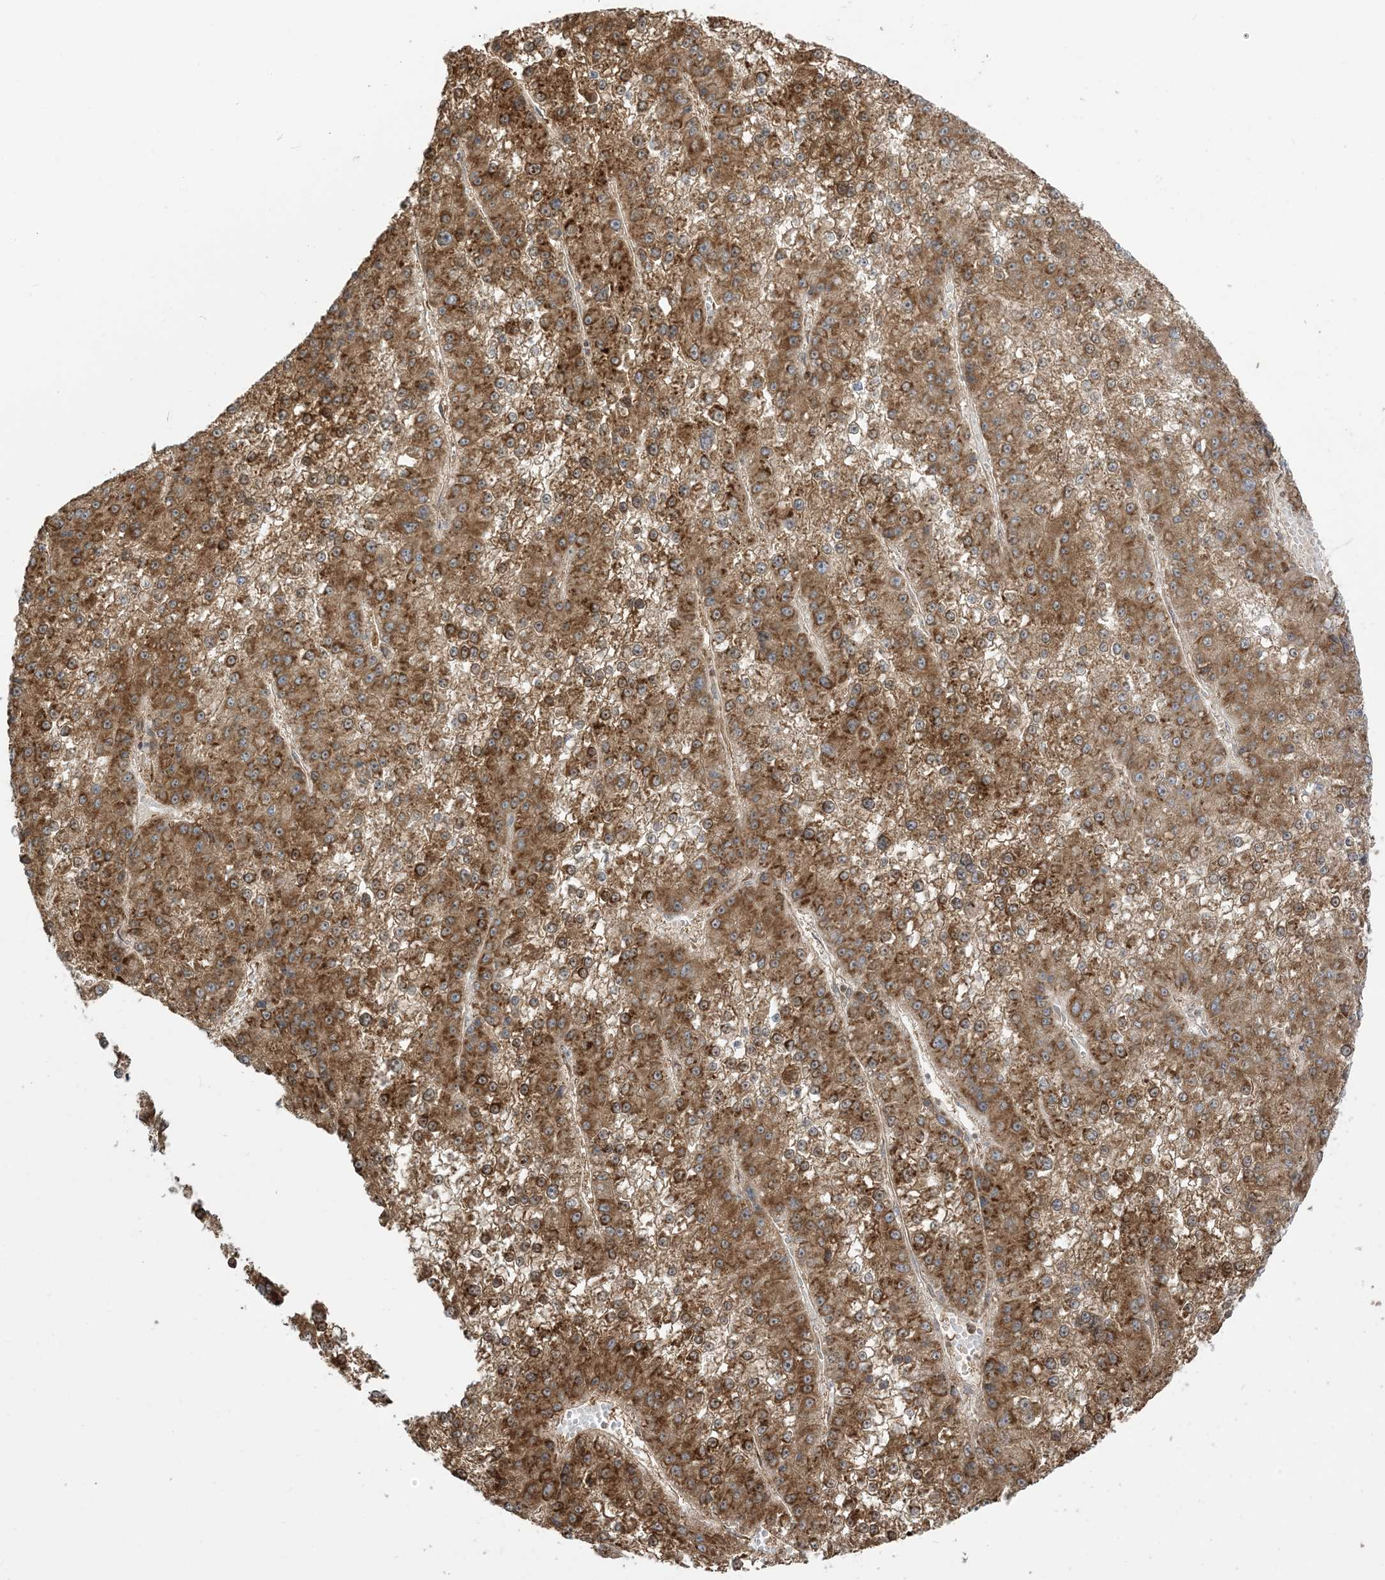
{"staining": {"intensity": "strong", "quantity": "25%-75%", "location": "cytoplasmic/membranous,nuclear"}, "tissue": "liver cancer", "cell_type": "Tumor cells", "image_type": "cancer", "snomed": [{"axis": "morphology", "description": "Carcinoma, Hepatocellular, NOS"}, {"axis": "topography", "description": "Liver"}], "caption": "Liver hepatocellular carcinoma was stained to show a protein in brown. There is high levels of strong cytoplasmic/membranous and nuclear staining in approximately 25%-75% of tumor cells.", "gene": "SRP72", "patient": {"sex": "female", "age": 73}}